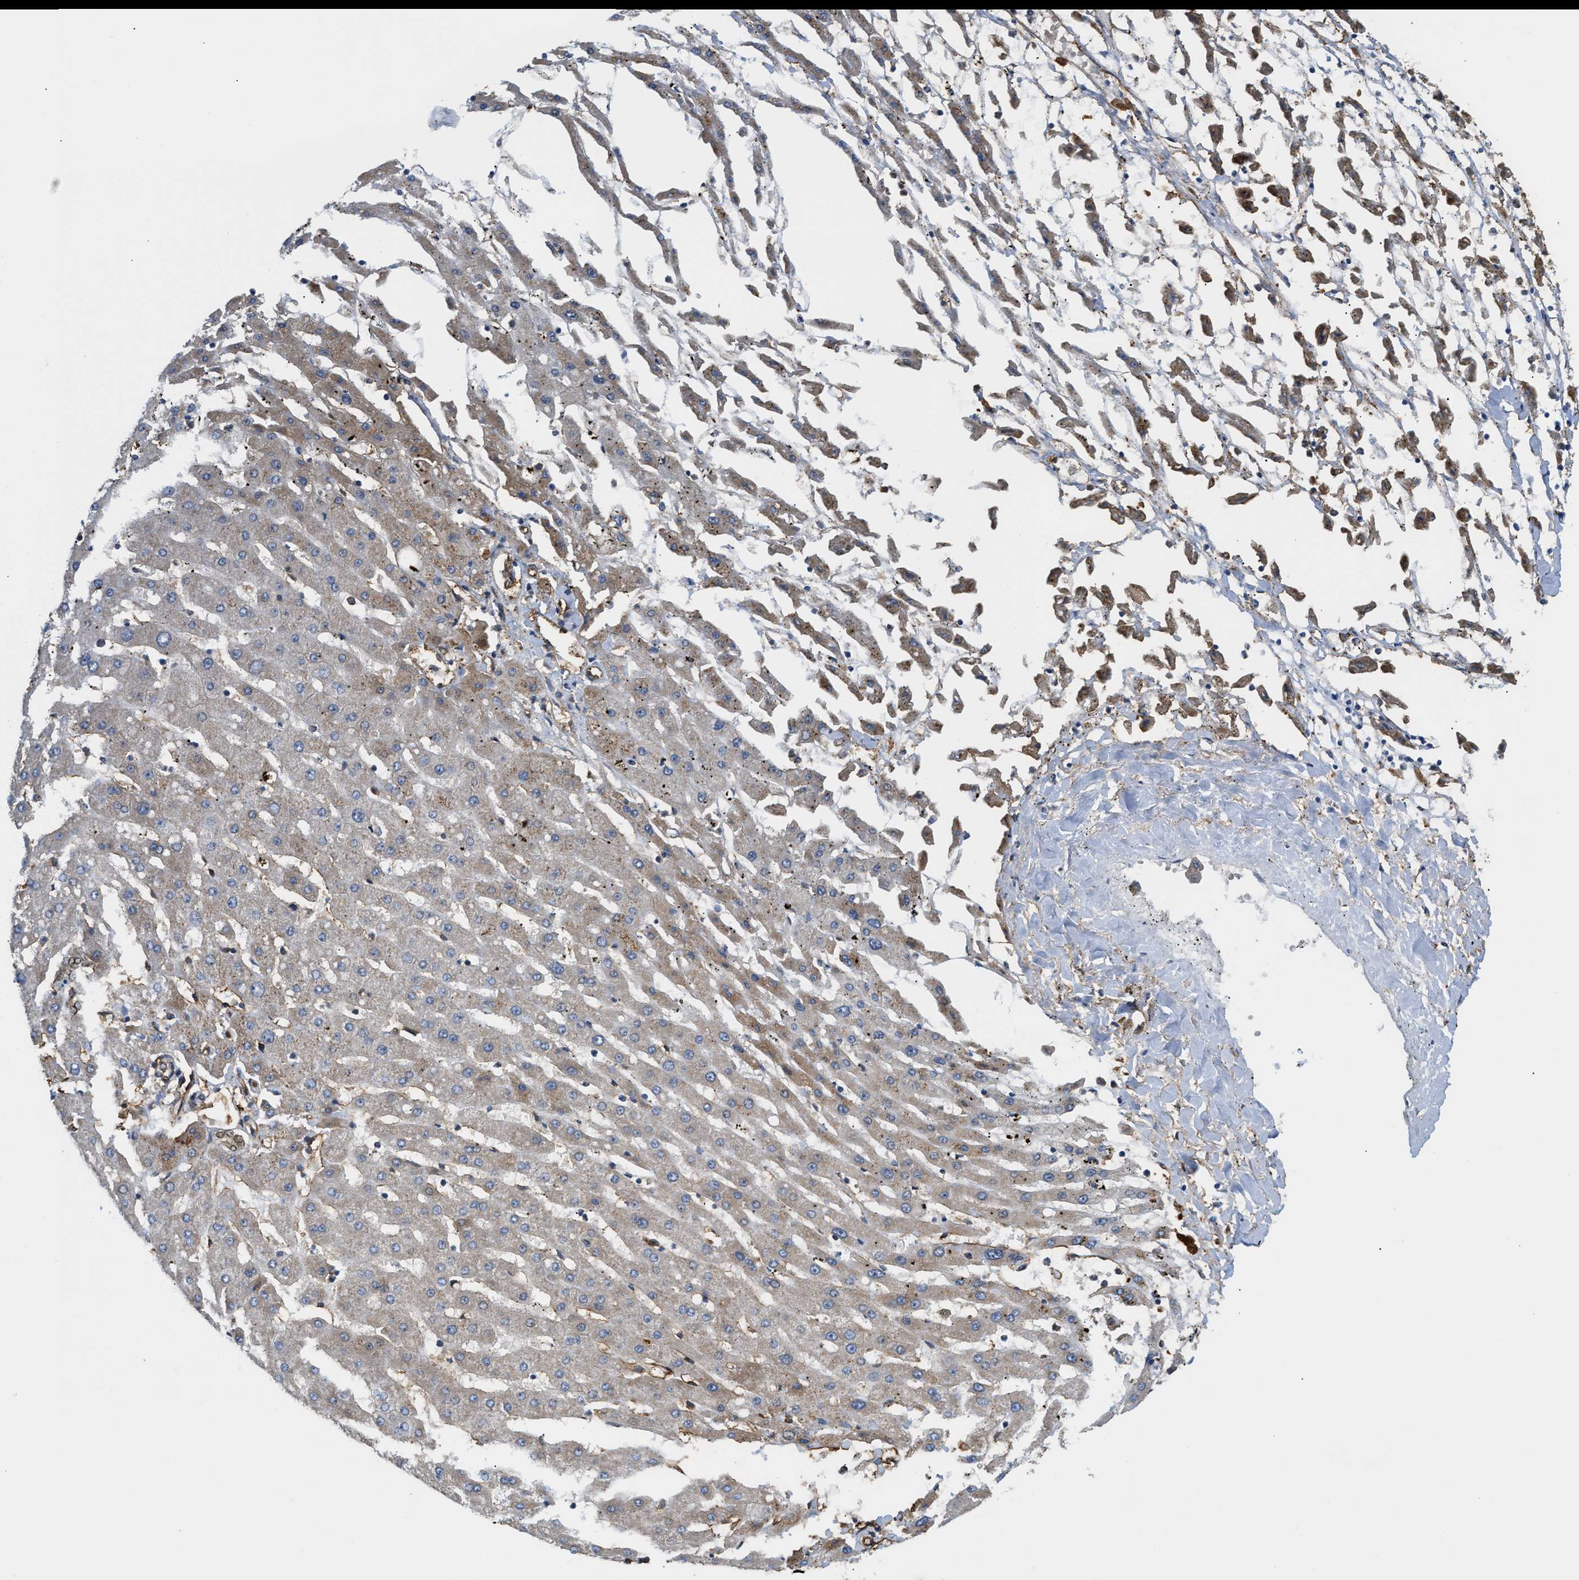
{"staining": {"intensity": "weak", "quantity": ">75%", "location": "cytoplasmic/membranous"}, "tissue": "liver cancer", "cell_type": "Tumor cells", "image_type": "cancer", "snomed": [{"axis": "morphology", "description": "Carcinoma, Hepatocellular, NOS"}, {"axis": "topography", "description": "Liver"}], "caption": "Protein analysis of hepatocellular carcinoma (liver) tissue shows weak cytoplasmic/membranous staining in about >75% of tumor cells.", "gene": "DDHD2", "patient": {"sex": "male", "age": 72}}